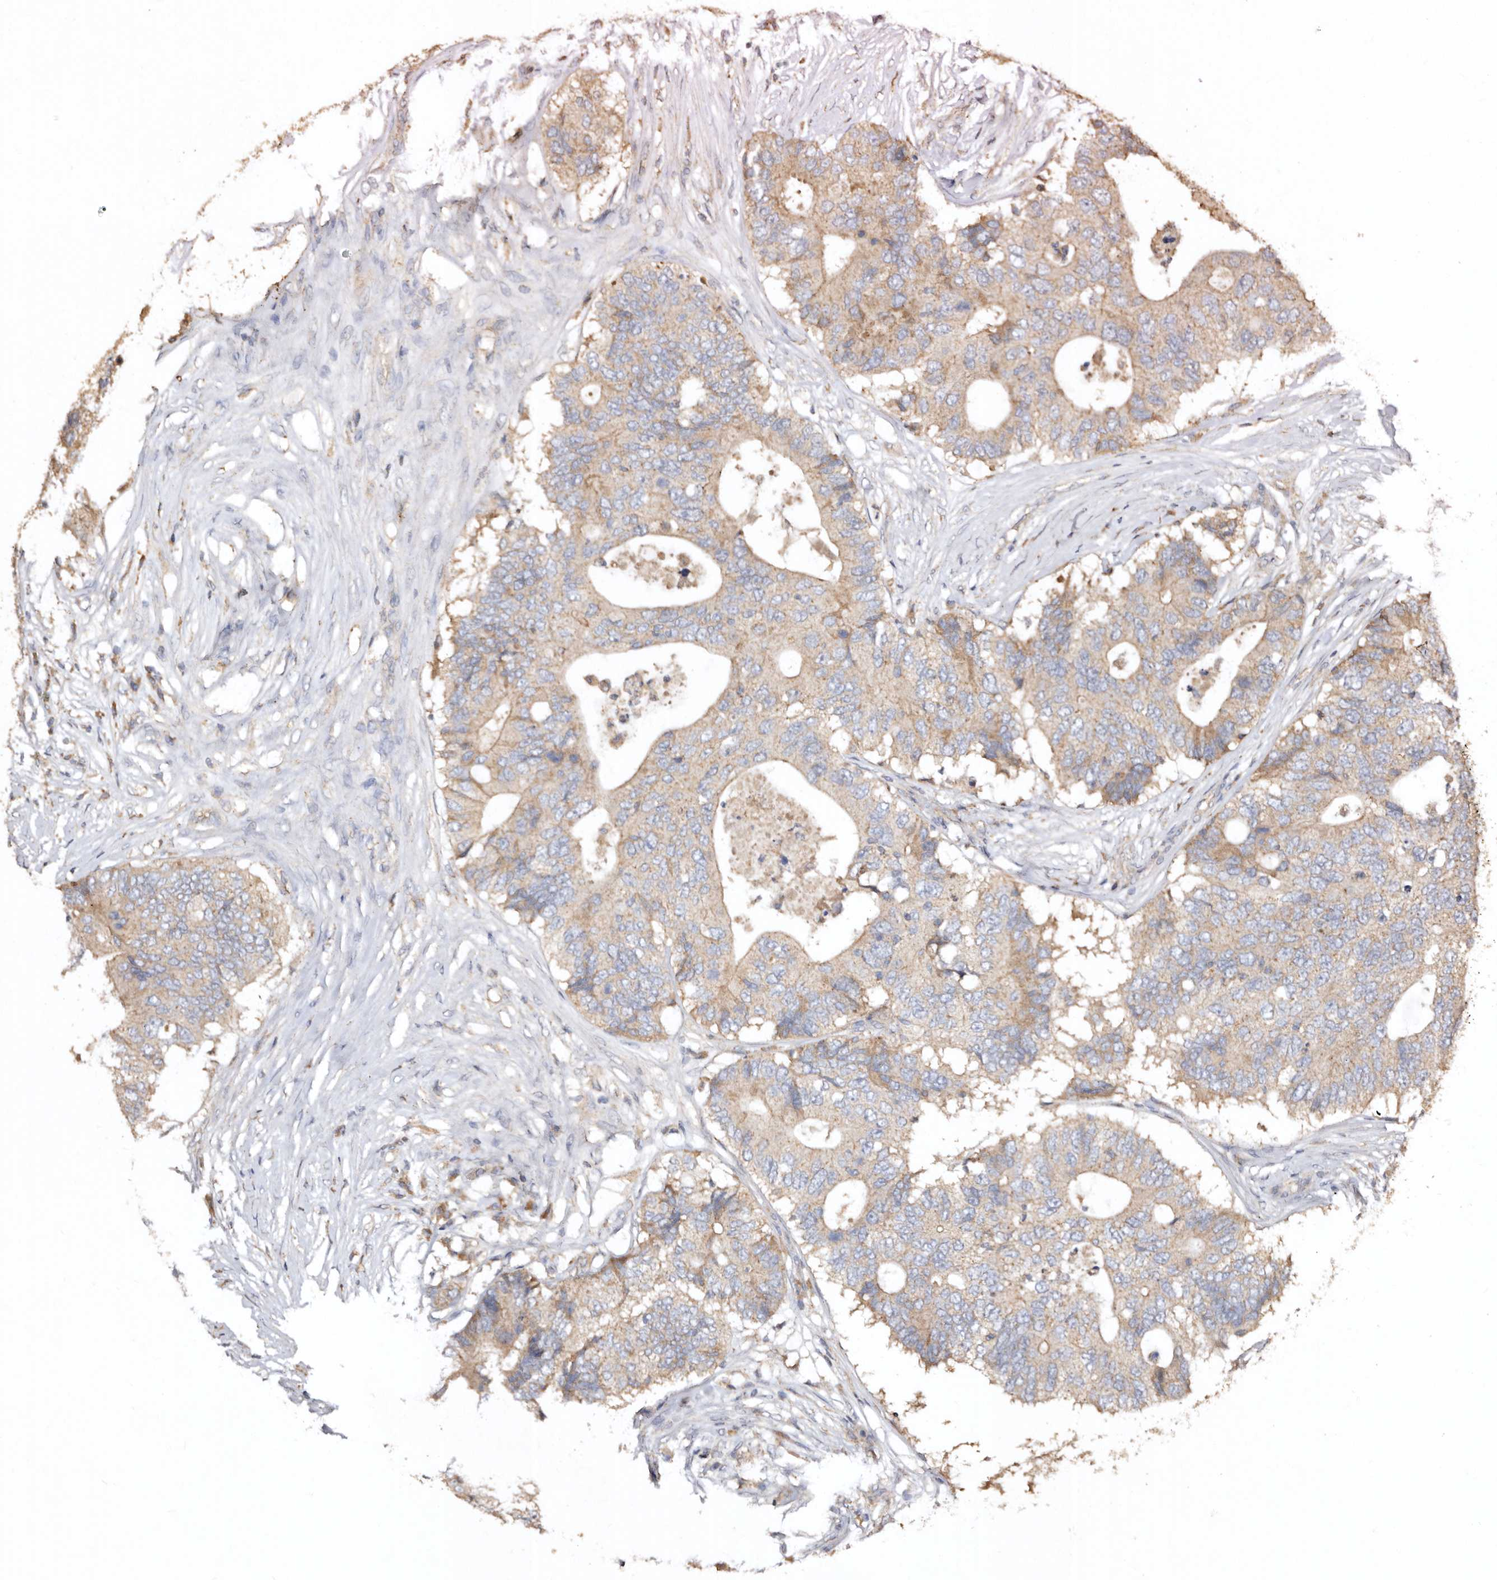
{"staining": {"intensity": "weak", "quantity": "<25%", "location": "cytoplasmic/membranous"}, "tissue": "colorectal cancer", "cell_type": "Tumor cells", "image_type": "cancer", "snomed": [{"axis": "morphology", "description": "Adenocarcinoma, NOS"}, {"axis": "topography", "description": "Colon"}], "caption": "Immunohistochemistry image of neoplastic tissue: colorectal cancer stained with DAB (3,3'-diaminobenzidine) reveals no significant protein expression in tumor cells. (DAB immunohistochemistry (IHC), high magnification).", "gene": "FARS2", "patient": {"sex": "male", "age": 71}}